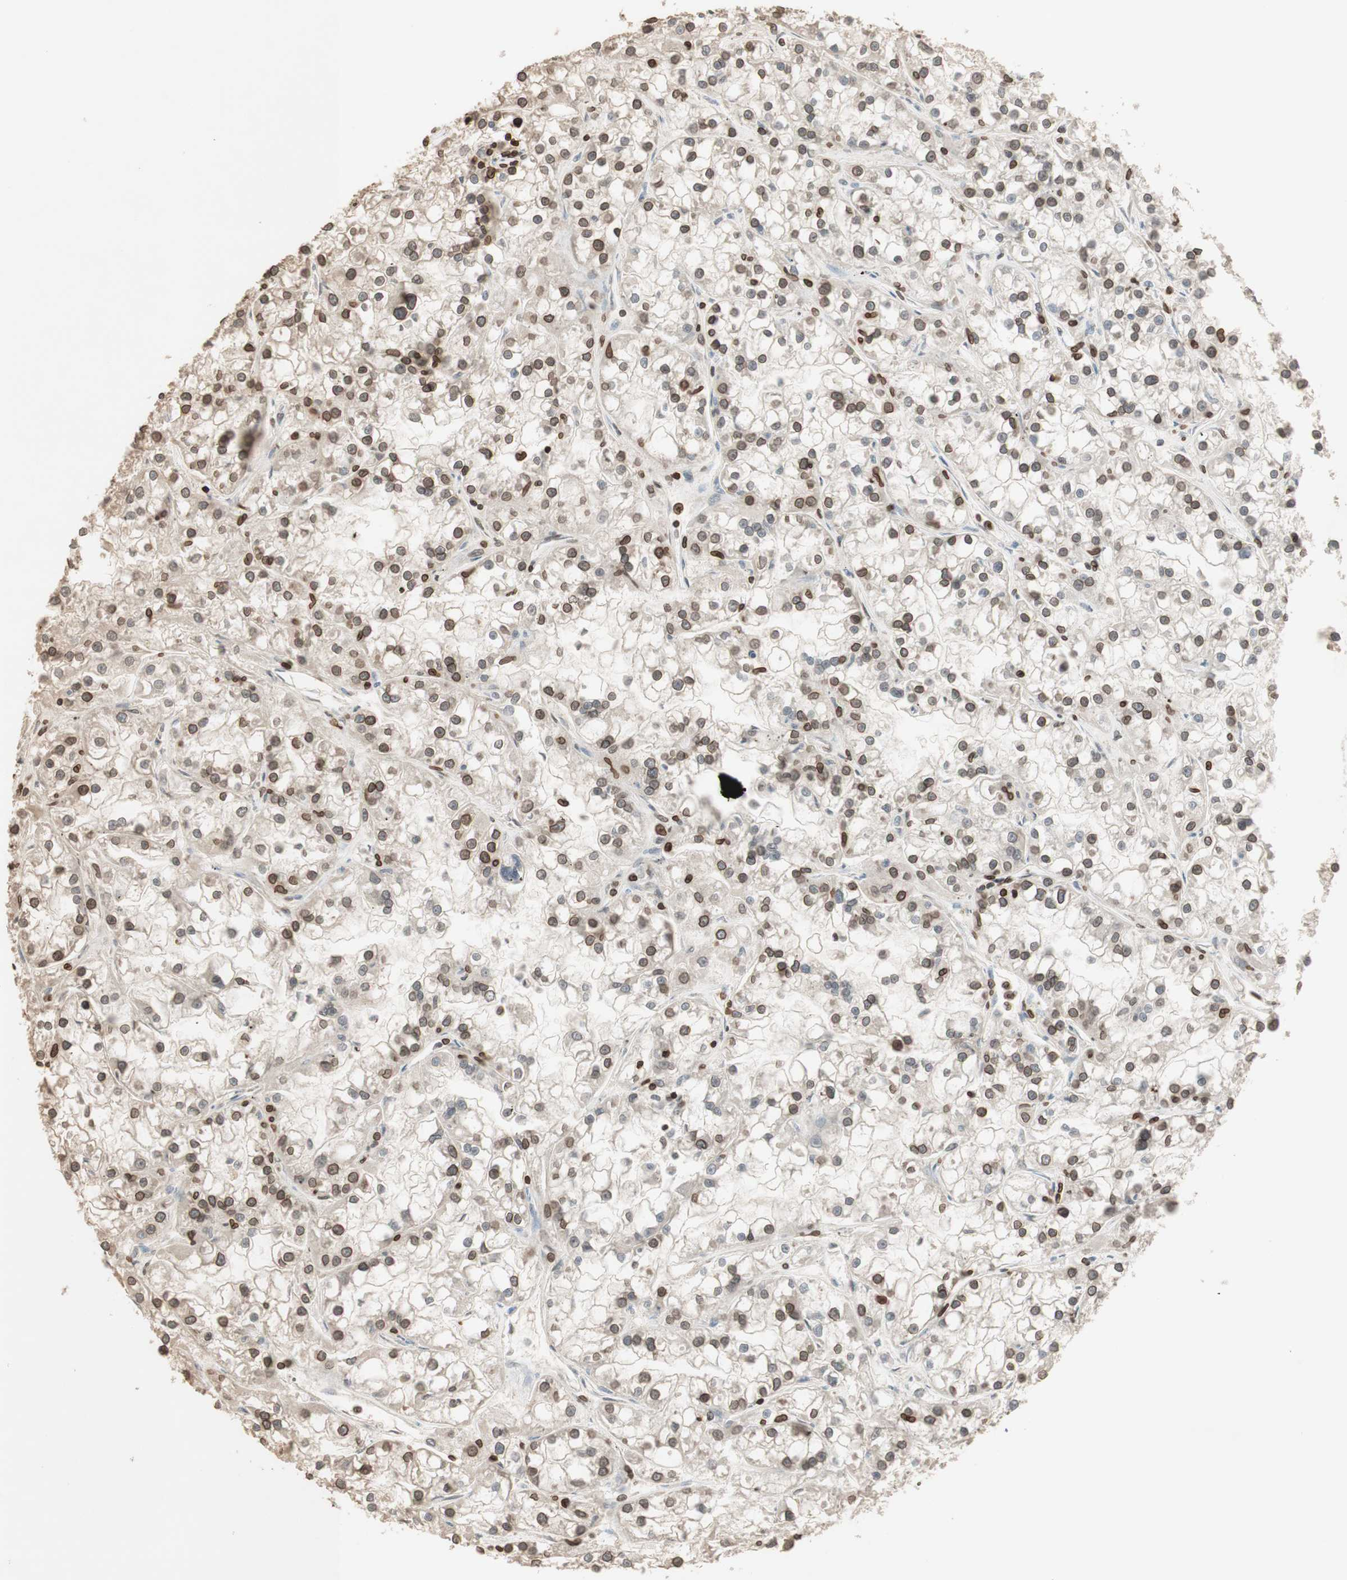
{"staining": {"intensity": "moderate", "quantity": ">75%", "location": "nuclear"}, "tissue": "renal cancer", "cell_type": "Tumor cells", "image_type": "cancer", "snomed": [{"axis": "morphology", "description": "Adenocarcinoma, NOS"}, {"axis": "topography", "description": "Kidney"}], "caption": "Human renal adenocarcinoma stained with a brown dye reveals moderate nuclear positive positivity in approximately >75% of tumor cells.", "gene": "TMPO", "patient": {"sex": "female", "age": 52}}